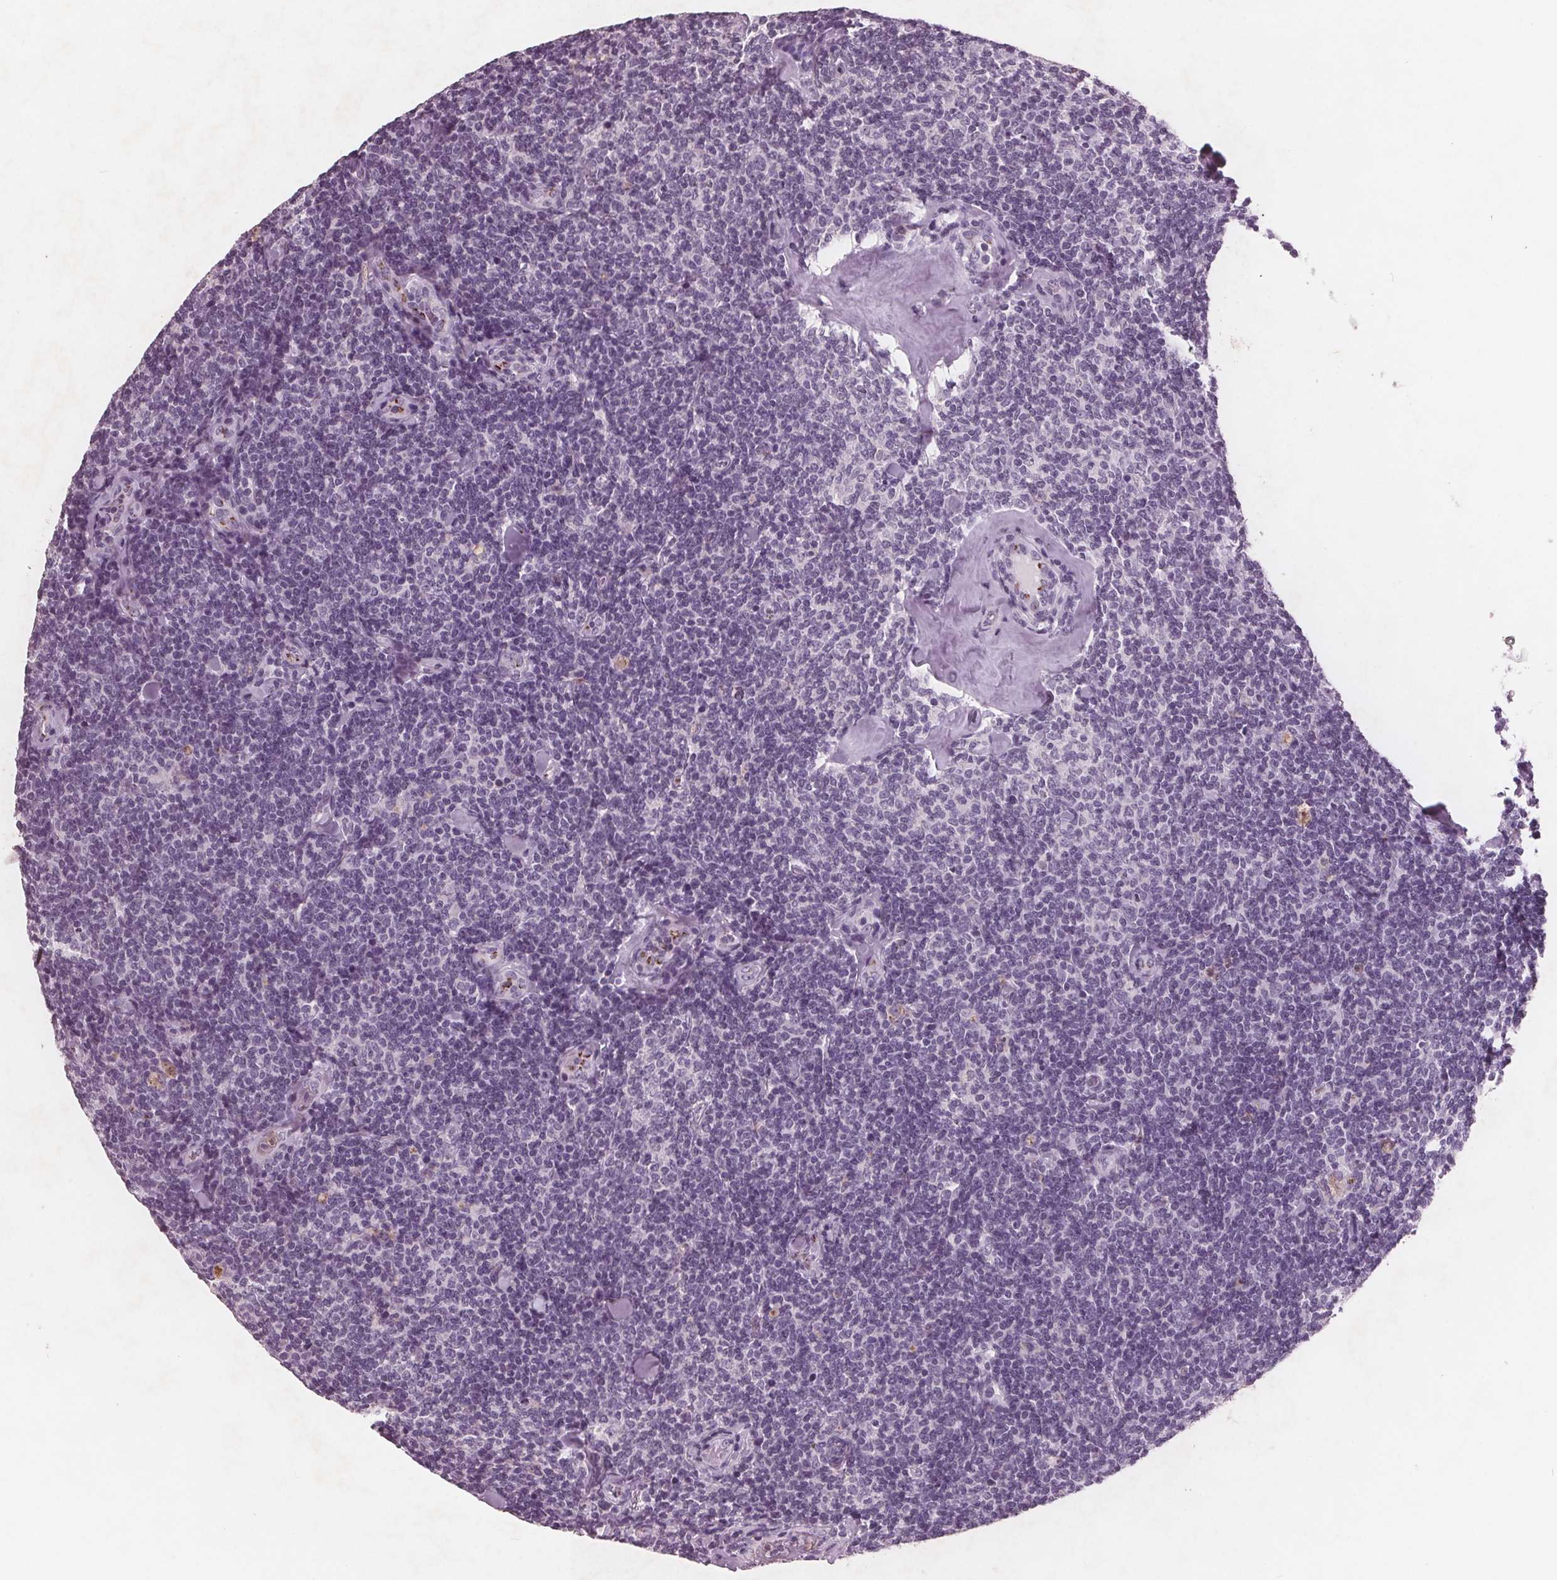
{"staining": {"intensity": "negative", "quantity": "none", "location": "none"}, "tissue": "lymphoma", "cell_type": "Tumor cells", "image_type": "cancer", "snomed": [{"axis": "morphology", "description": "Malignant lymphoma, non-Hodgkin's type, Low grade"}, {"axis": "topography", "description": "Lymph node"}], "caption": "Photomicrograph shows no protein staining in tumor cells of lymphoma tissue.", "gene": "PTPN14", "patient": {"sex": "female", "age": 56}}